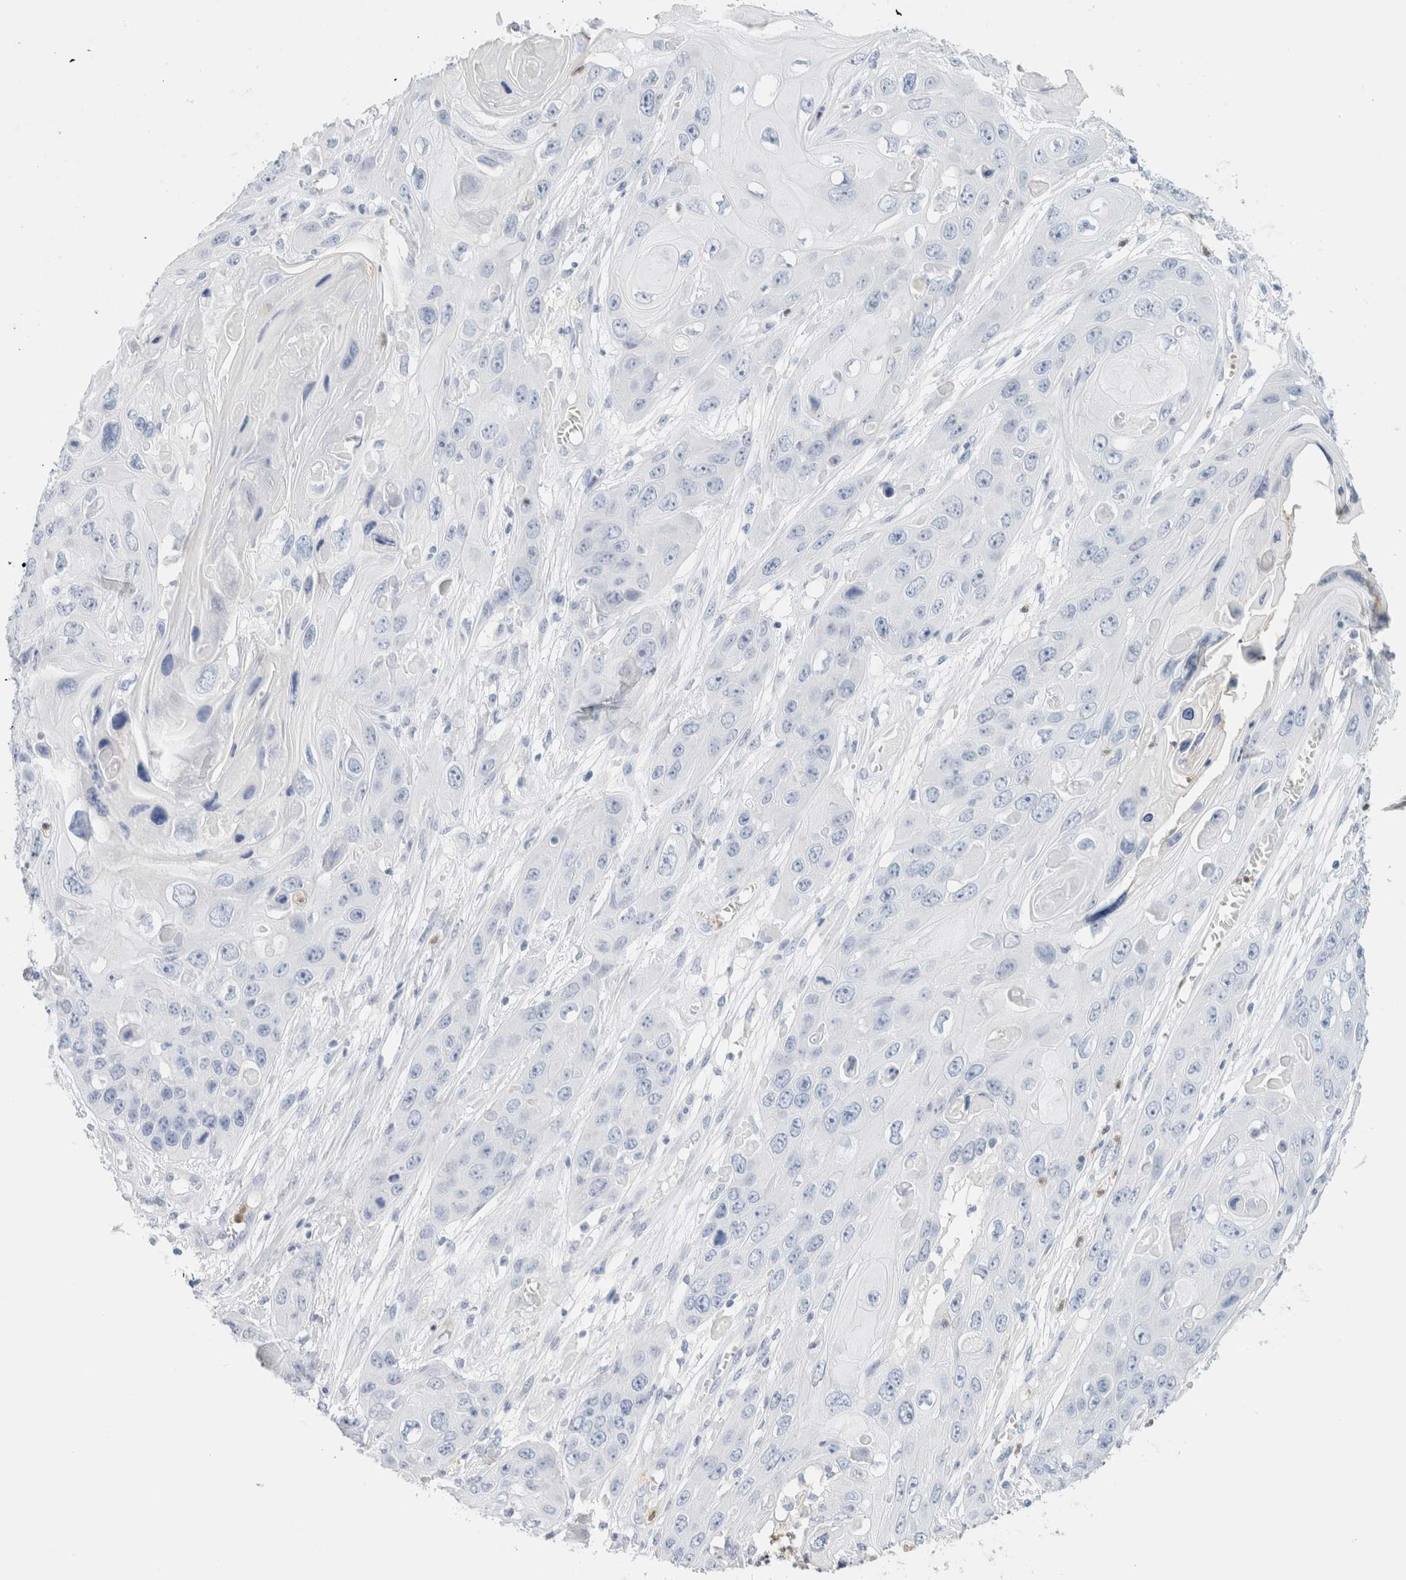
{"staining": {"intensity": "negative", "quantity": "none", "location": "none"}, "tissue": "skin cancer", "cell_type": "Tumor cells", "image_type": "cancer", "snomed": [{"axis": "morphology", "description": "Squamous cell carcinoma, NOS"}, {"axis": "topography", "description": "Skin"}], "caption": "Skin cancer (squamous cell carcinoma) was stained to show a protein in brown. There is no significant positivity in tumor cells.", "gene": "ARG1", "patient": {"sex": "male", "age": 55}}